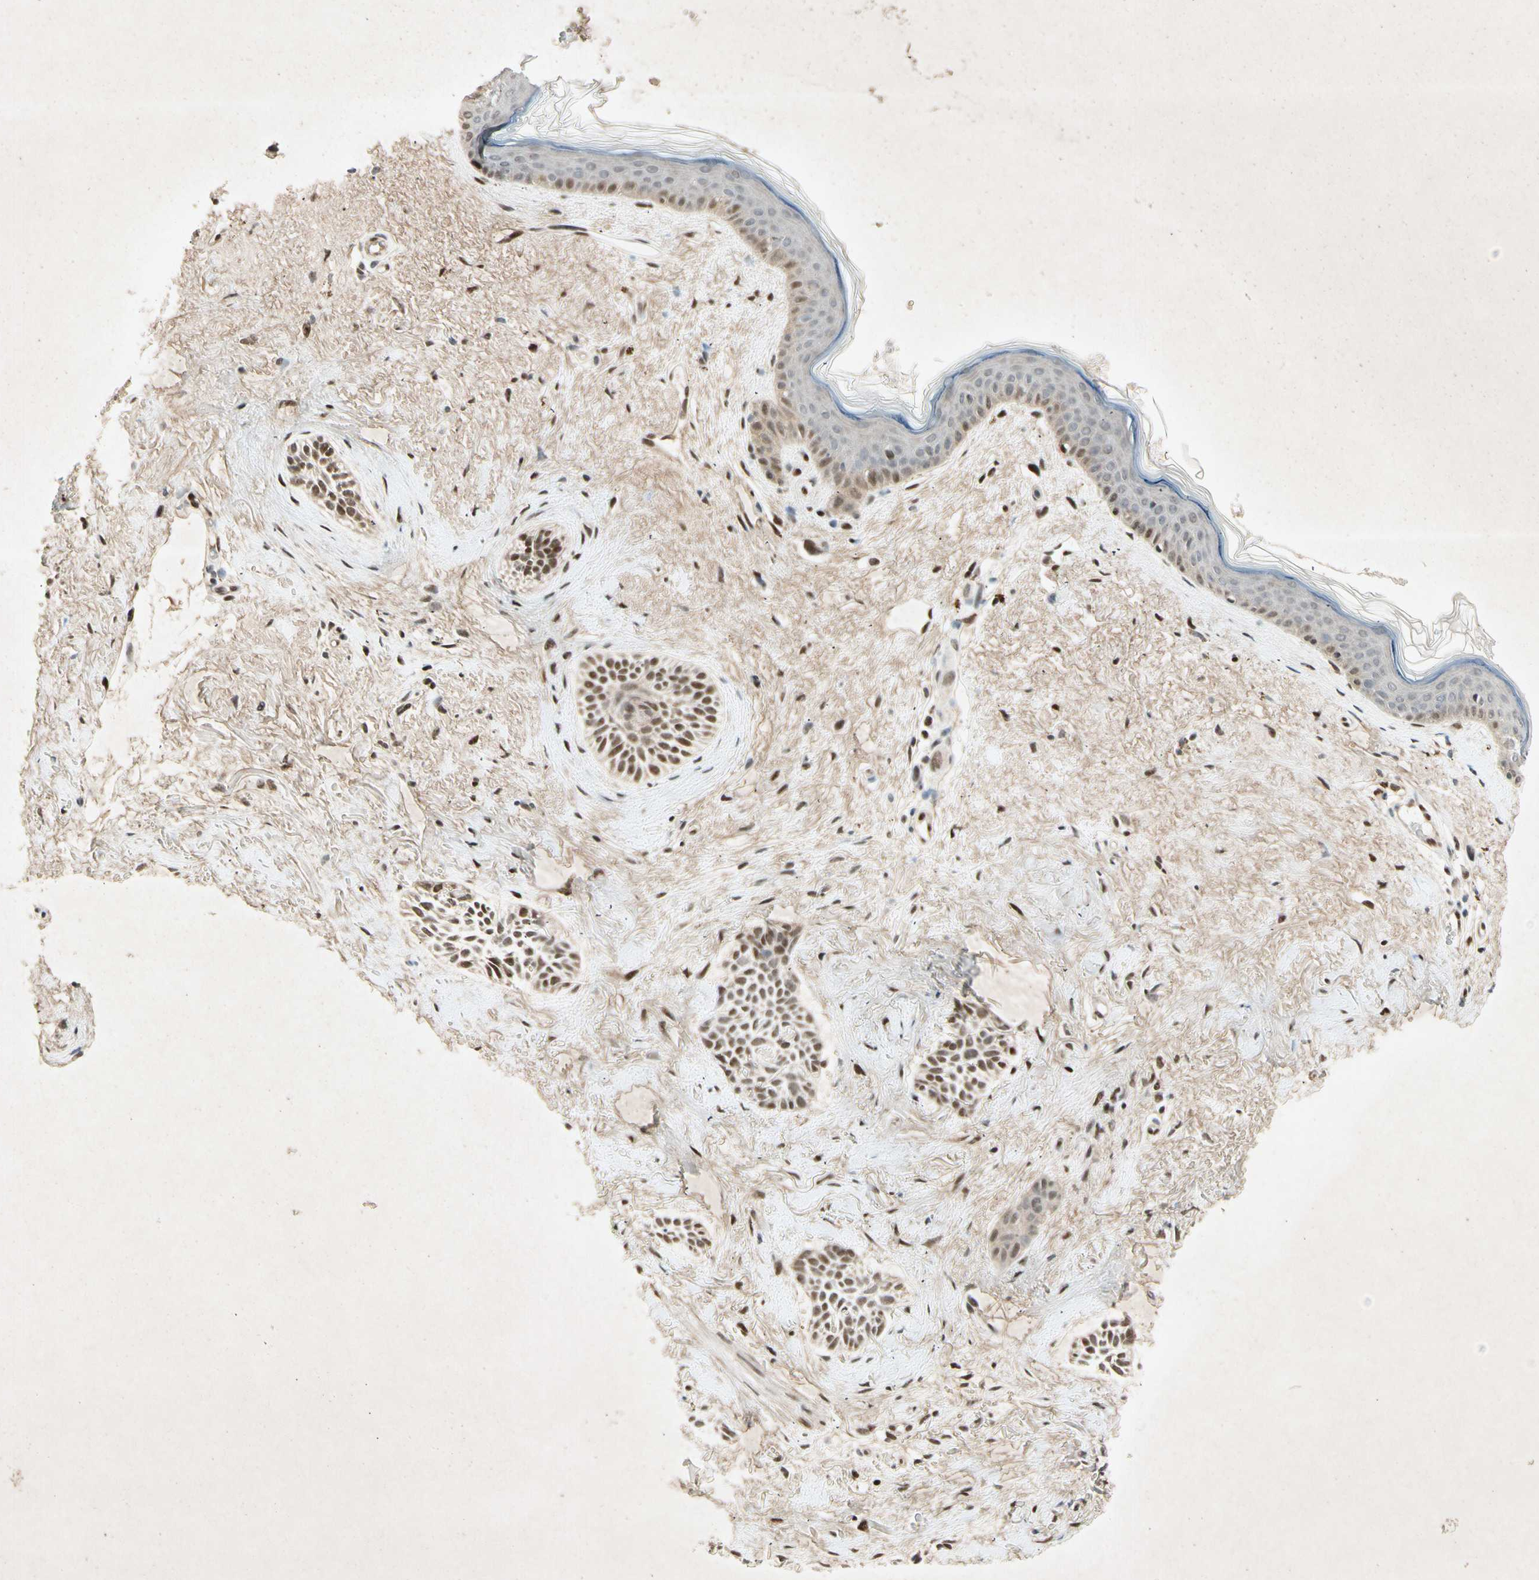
{"staining": {"intensity": "strong", "quantity": ">75%", "location": "nuclear"}, "tissue": "skin cancer", "cell_type": "Tumor cells", "image_type": "cancer", "snomed": [{"axis": "morphology", "description": "Normal tissue, NOS"}, {"axis": "morphology", "description": "Basal cell carcinoma"}, {"axis": "topography", "description": "Skin"}], "caption": "Immunohistochemistry of skin cancer (basal cell carcinoma) displays high levels of strong nuclear positivity in approximately >75% of tumor cells.", "gene": "RNF43", "patient": {"sex": "female", "age": 84}}